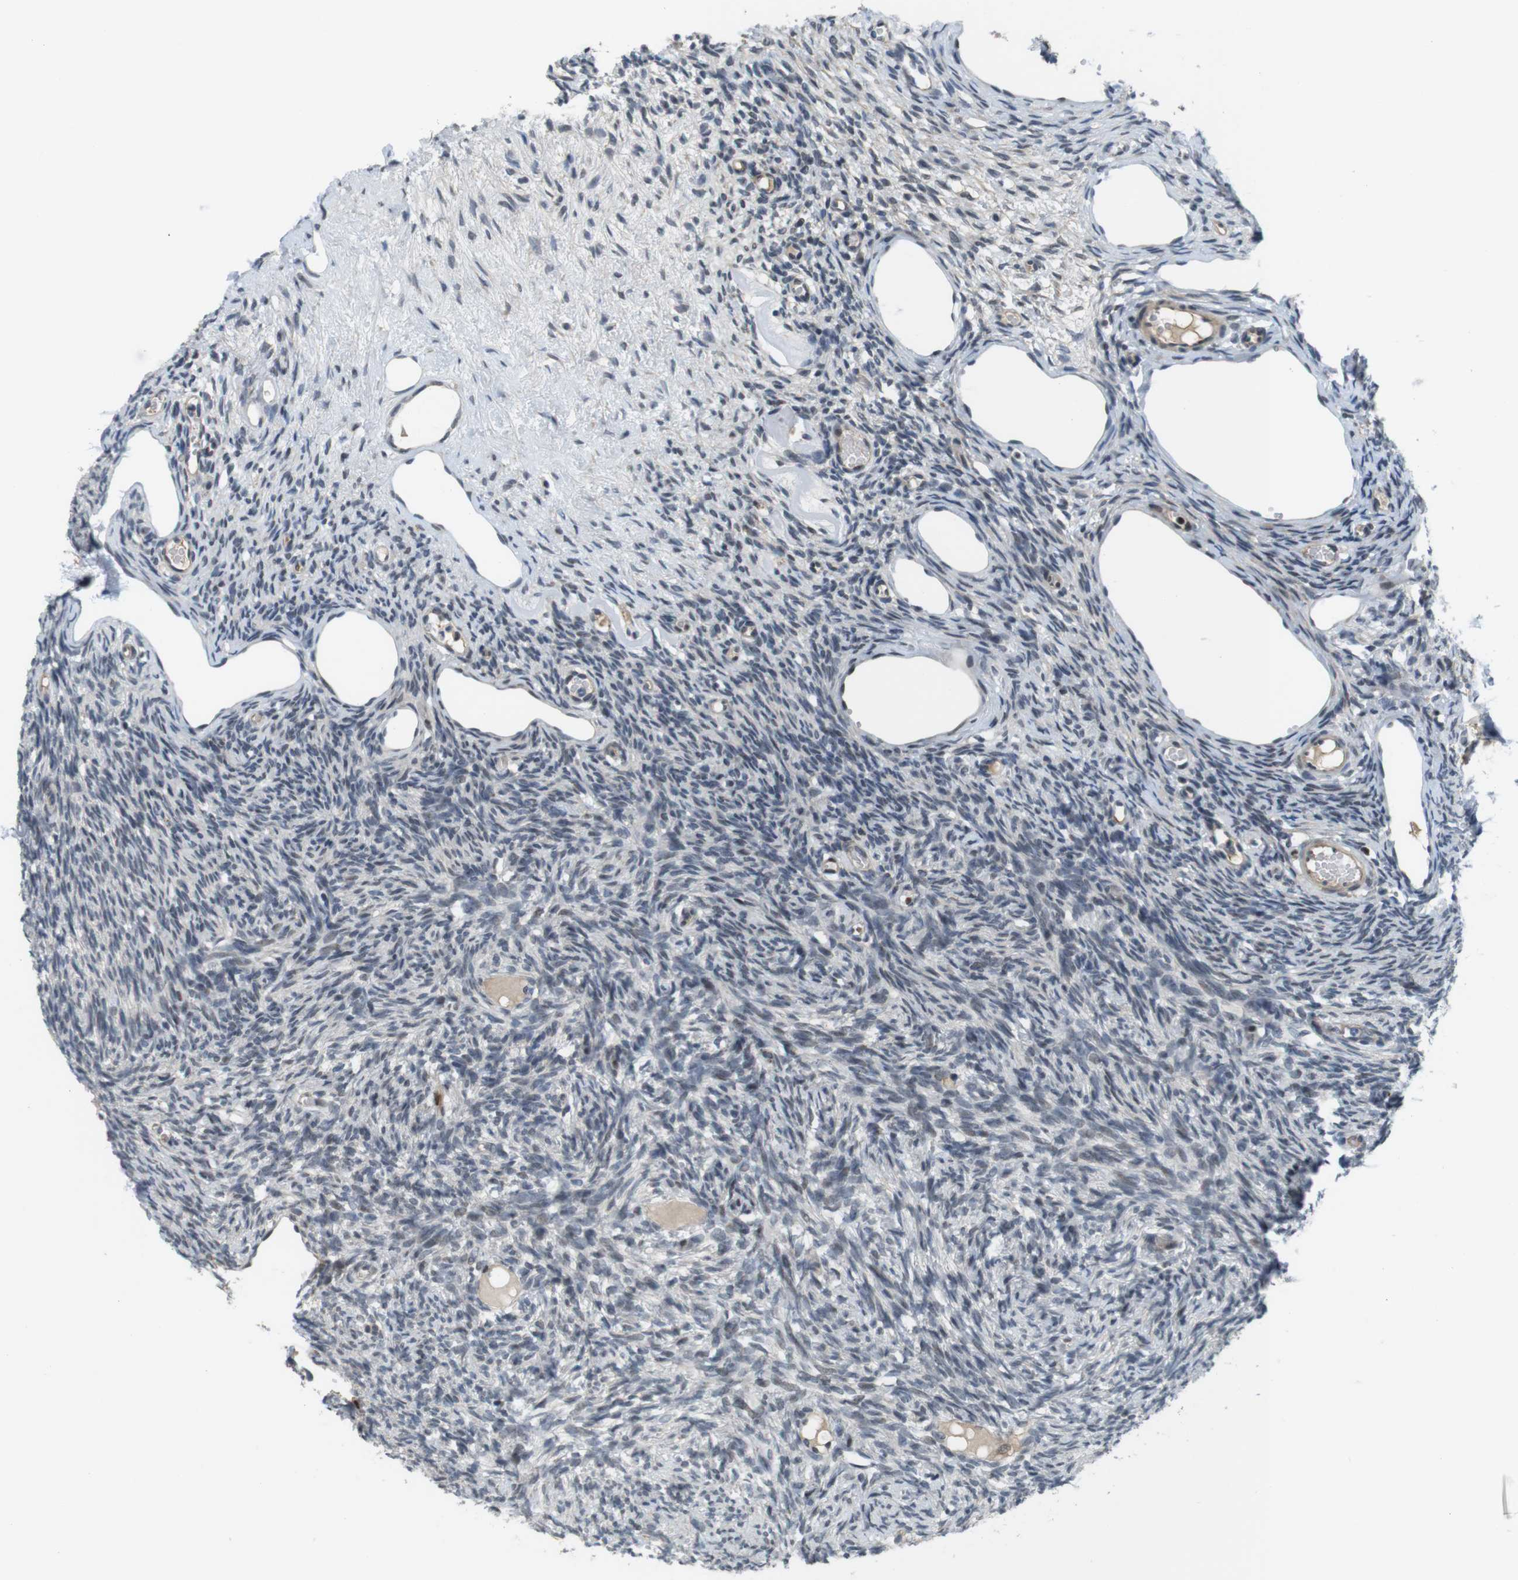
{"staining": {"intensity": "weak", "quantity": "<25%", "location": "cytoplasmic/membranous"}, "tissue": "ovary", "cell_type": "Ovarian stroma cells", "image_type": "normal", "snomed": [{"axis": "morphology", "description": "Normal tissue, NOS"}, {"axis": "topography", "description": "Ovary"}], "caption": "Histopathology image shows no protein staining in ovarian stroma cells of benign ovary. (DAB (3,3'-diaminobenzidine) immunohistochemistry (IHC) visualized using brightfield microscopy, high magnification).", "gene": "SMCO2", "patient": {"sex": "female", "age": 33}}